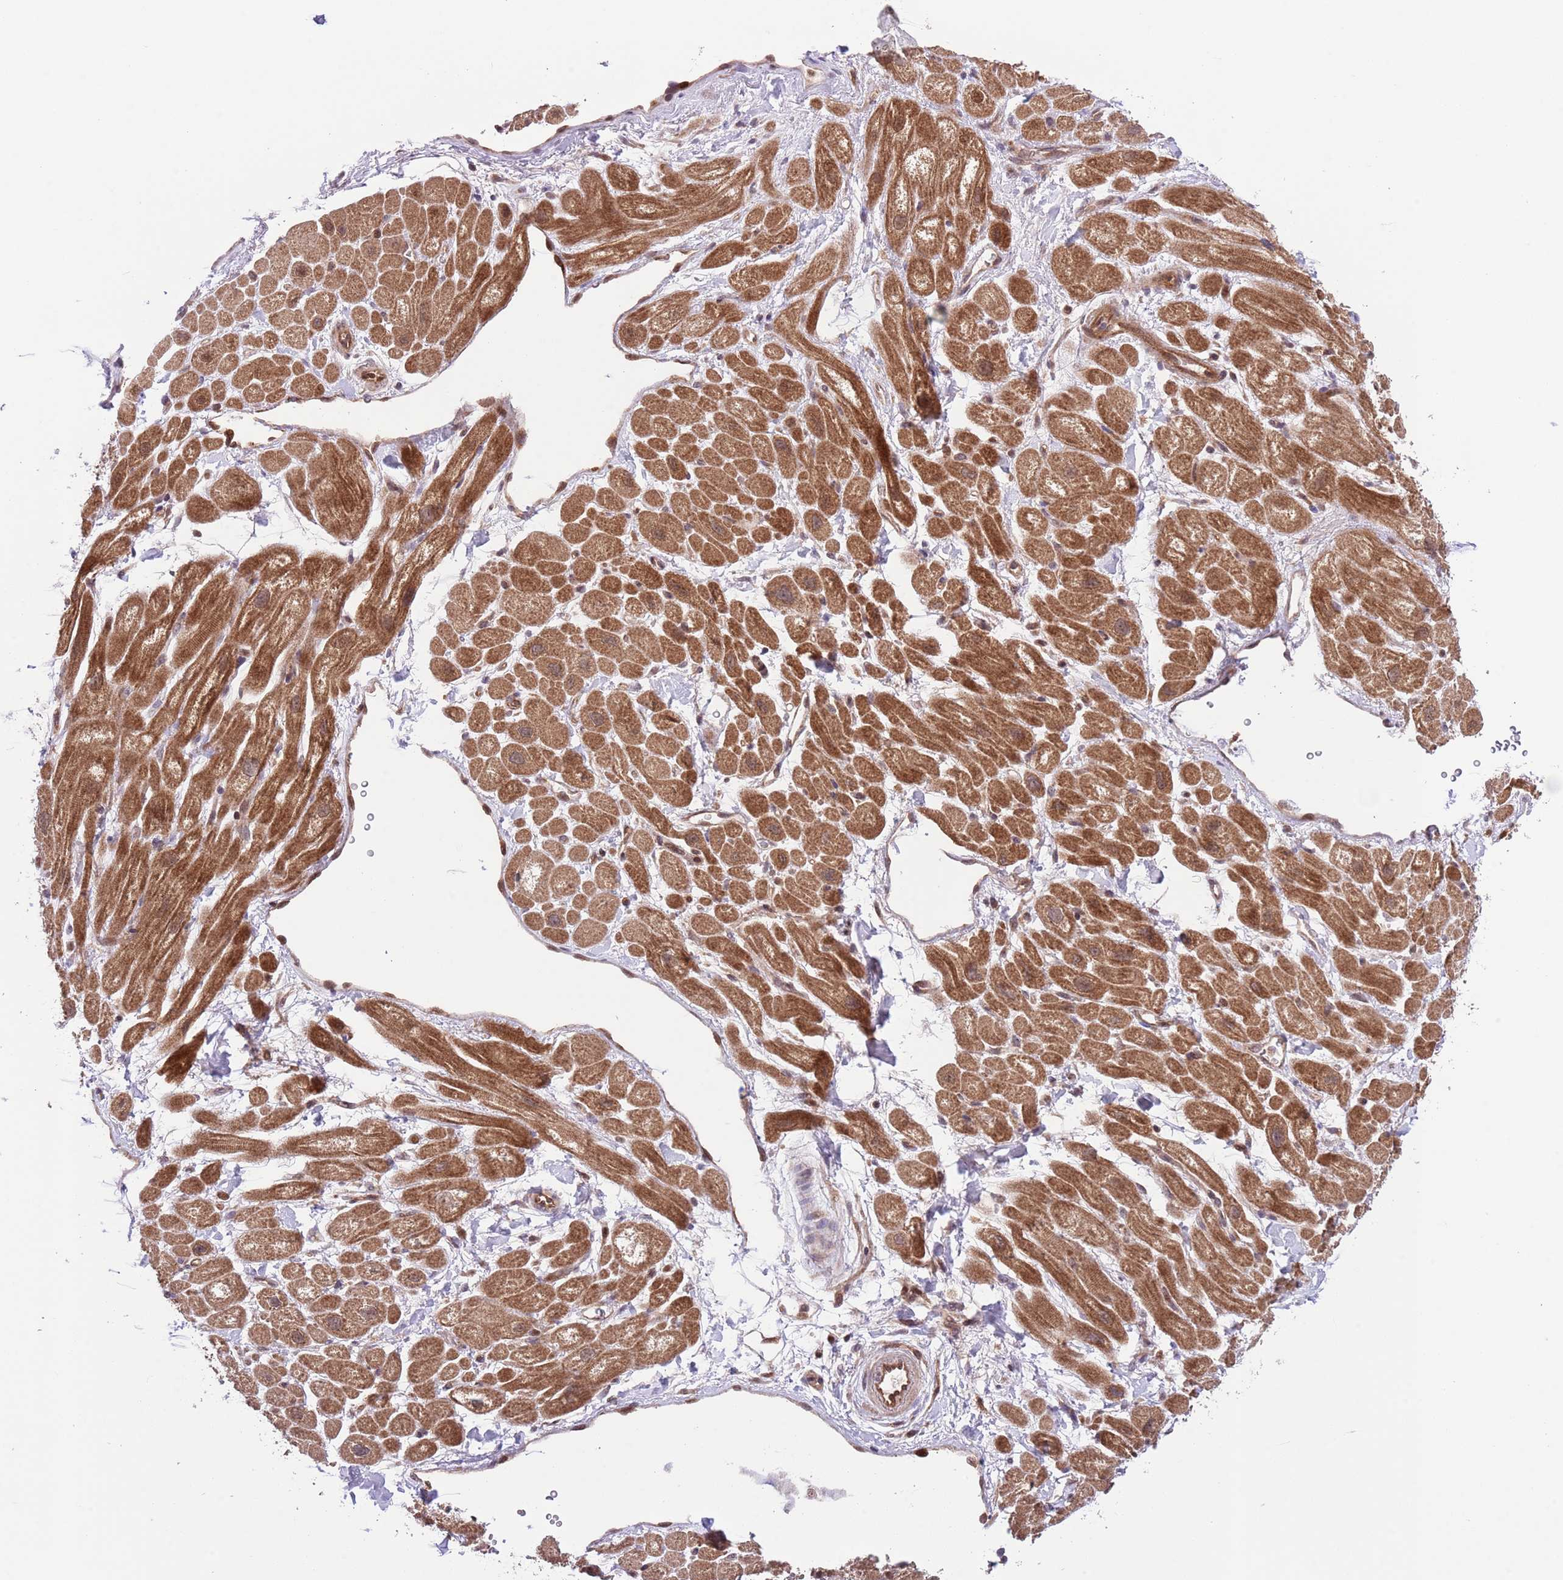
{"staining": {"intensity": "moderate", "quantity": ">75%", "location": "cytoplasmic/membranous"}, "tissue": "heart muscle", "cell_type": "Cardiomyocytes", "image_type": "normal", "snomed": [{"axis": "morphology", "description": "Normal tissue, NOS"}, {"axis": "topography", "description": "Heart"}], "caption": "An image of human heart muscle stained for a protein exhibits moderate cytoplasmic/membranous brown staining in cardiomyocytes. (Stains: DAB (3,3'-diaminobenzidine) in brown, nuclei in blue, Microscopy: brightfield microscopy at high magnification).", "gene": "HDHD2", "patient": {"sex": "male", "age": 65}}